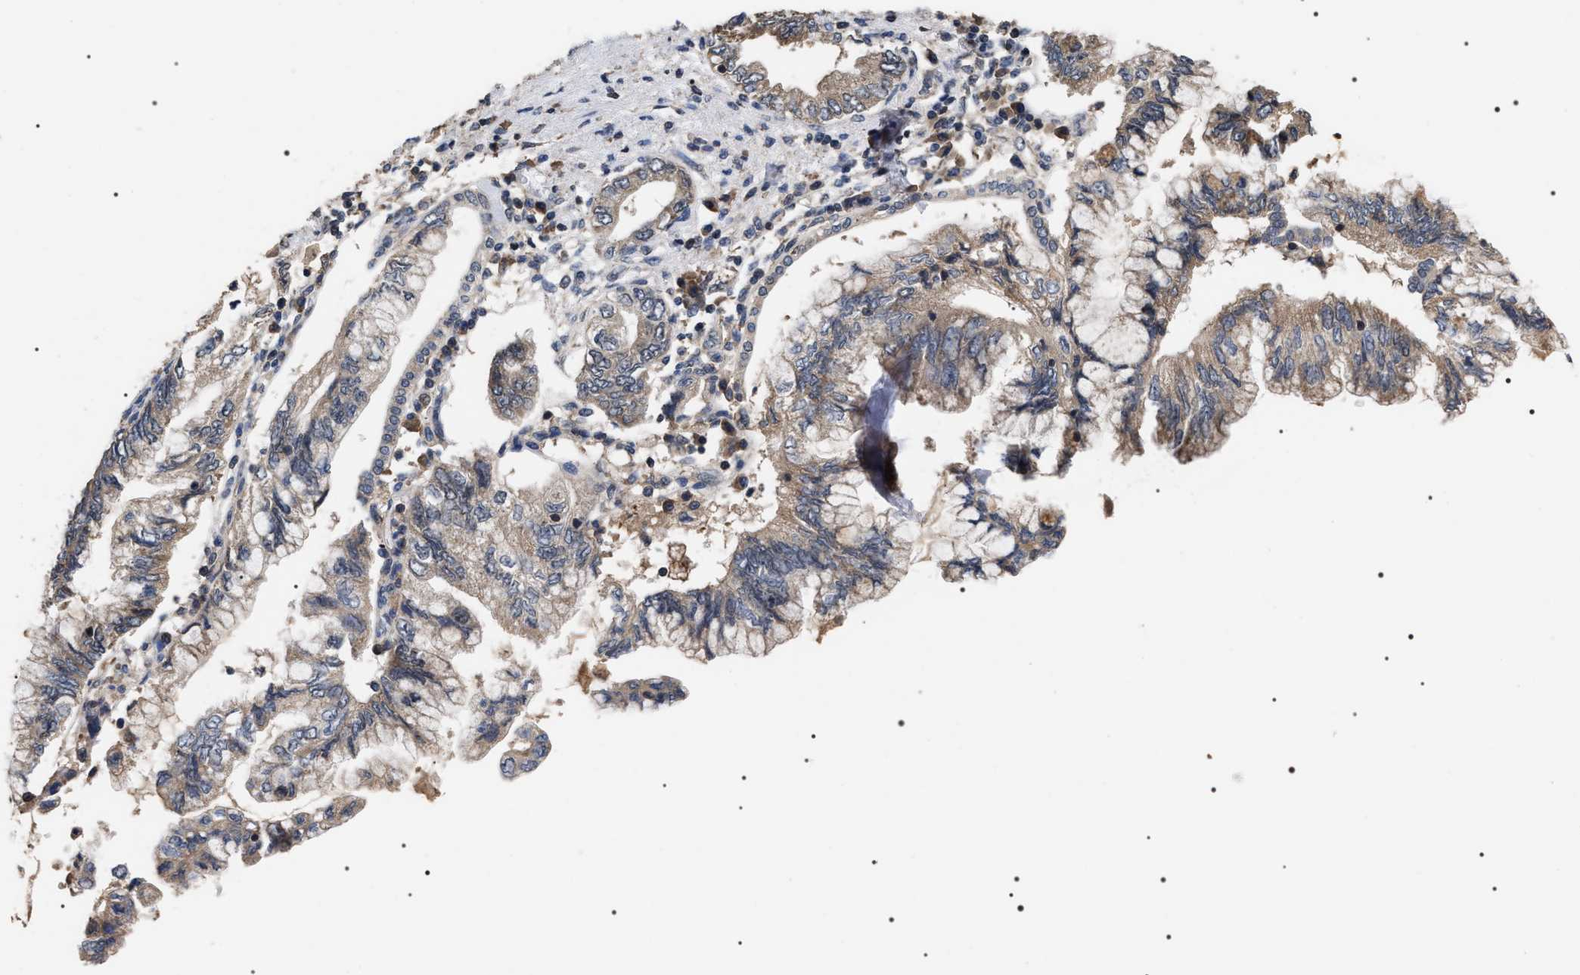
{"staining": {"intensity": "weak", "quantity": ">75%", "location": "cytoplasmic/membranous"}, "tissue": "pancreatic cancer", "cell_type": "Tumor cells", "image_type": "cancer", "snomed": [{"axis": "morphology", "description": "Adenocarcinoma, NOS"}, {"axis": "topography", "description": "Pancreas"}], "caption": "An image showing weak cytoplasmic/membranous staining in approximately >75% of tumor cells in pancreatic cancer, as visualized by brown immunohistochemical staining.", "gene": "UPF3A", "patient": {"sex": "female", "age": 73}}